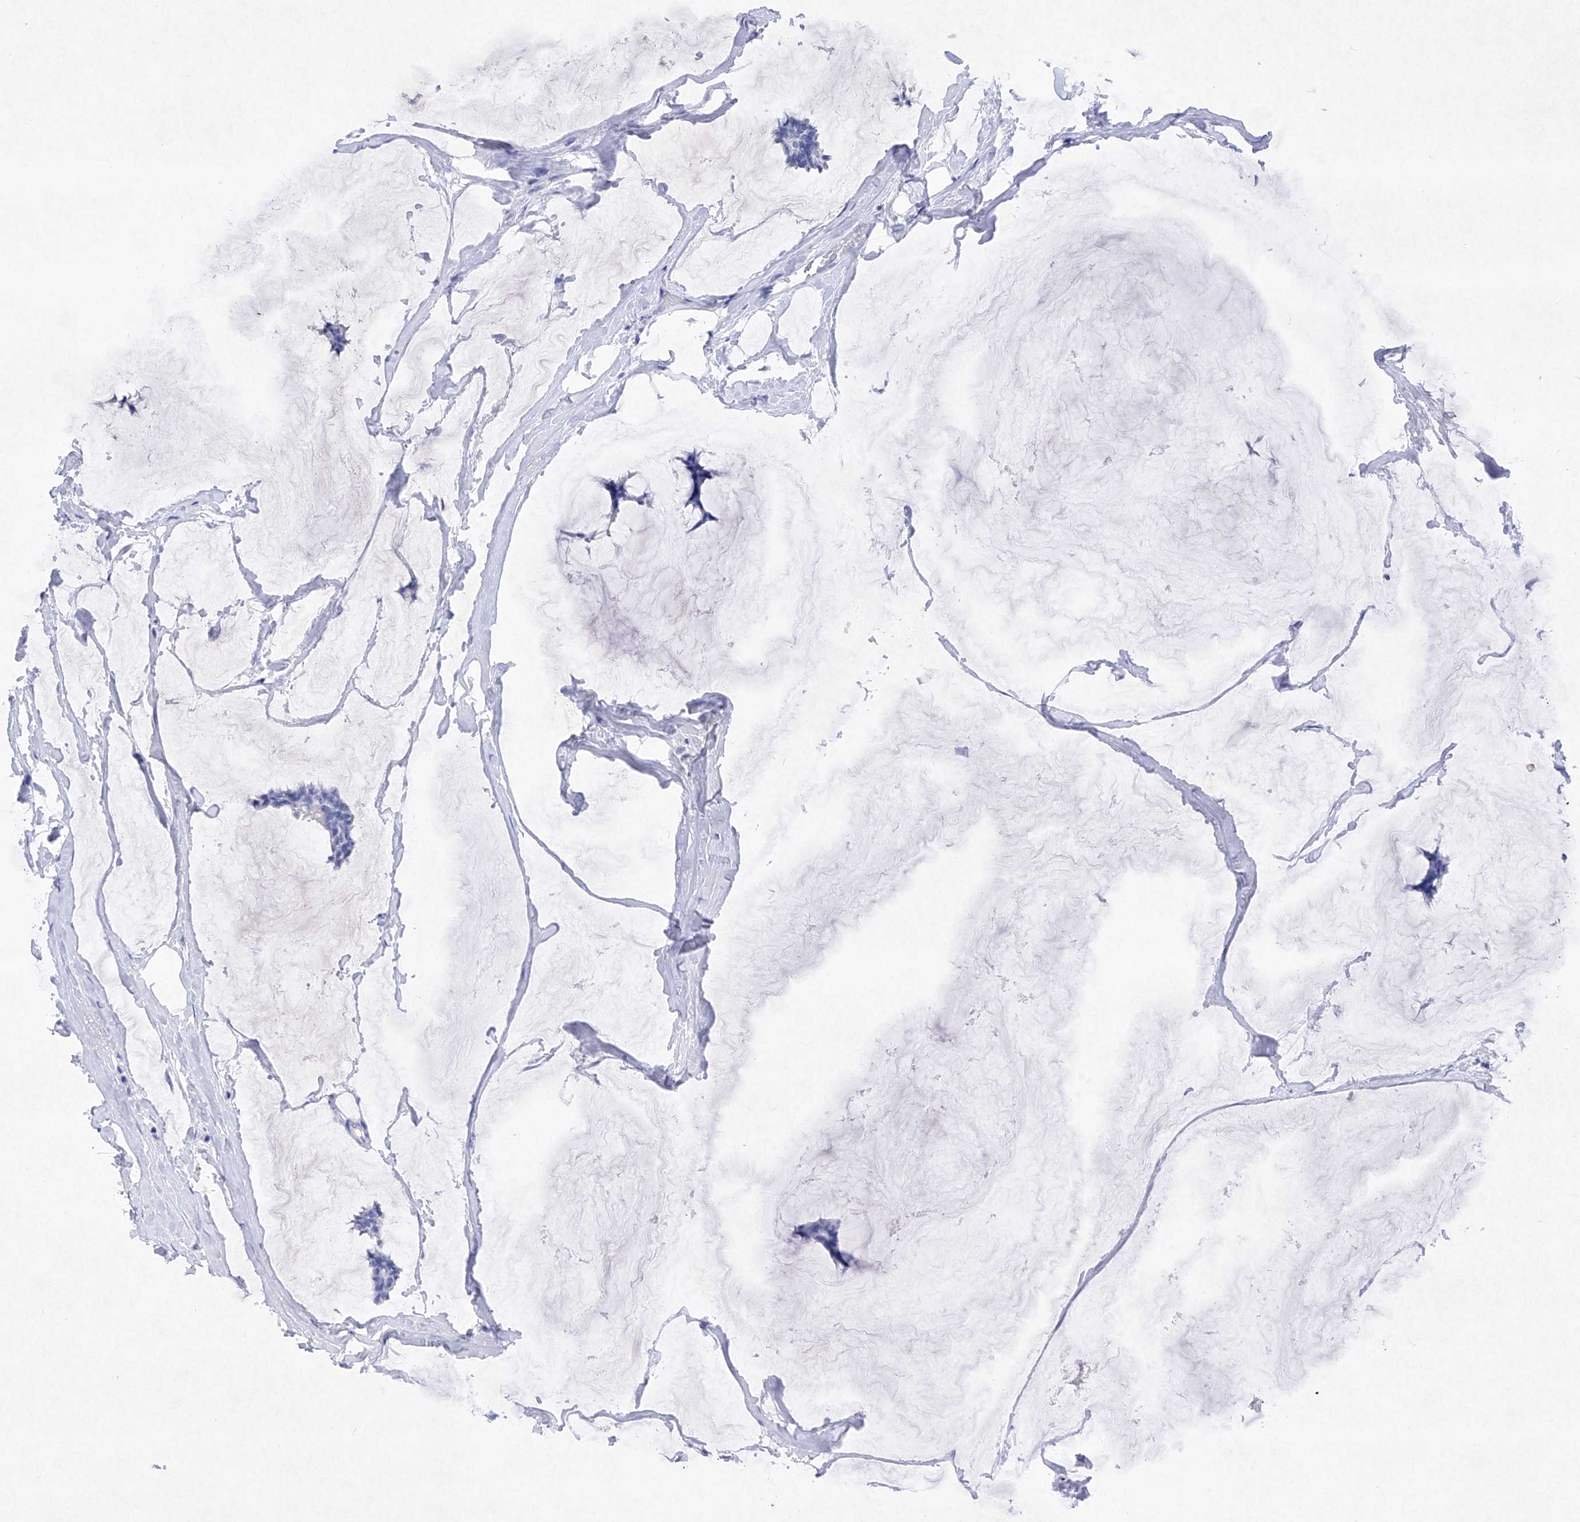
{"staining": {"intensity": "negative", "quantity": "none", "location": "none"}, "tissue": "breast cancer", "cell_type": "Tumor cells", "image_type": "cancer", "snomed": [{"axis": "morphology", "description": "Duct carcinoma"}, {"axis": "topography", "description": "Breast"}], "caption": "Immunohistochemistry of human breast cancer demonstrates no expression in tumor cells. (DAB immunohistochemistry (IHC), high magnification).", "gene": "BARX2", "patient": {"sex": "female", "age": 93}}